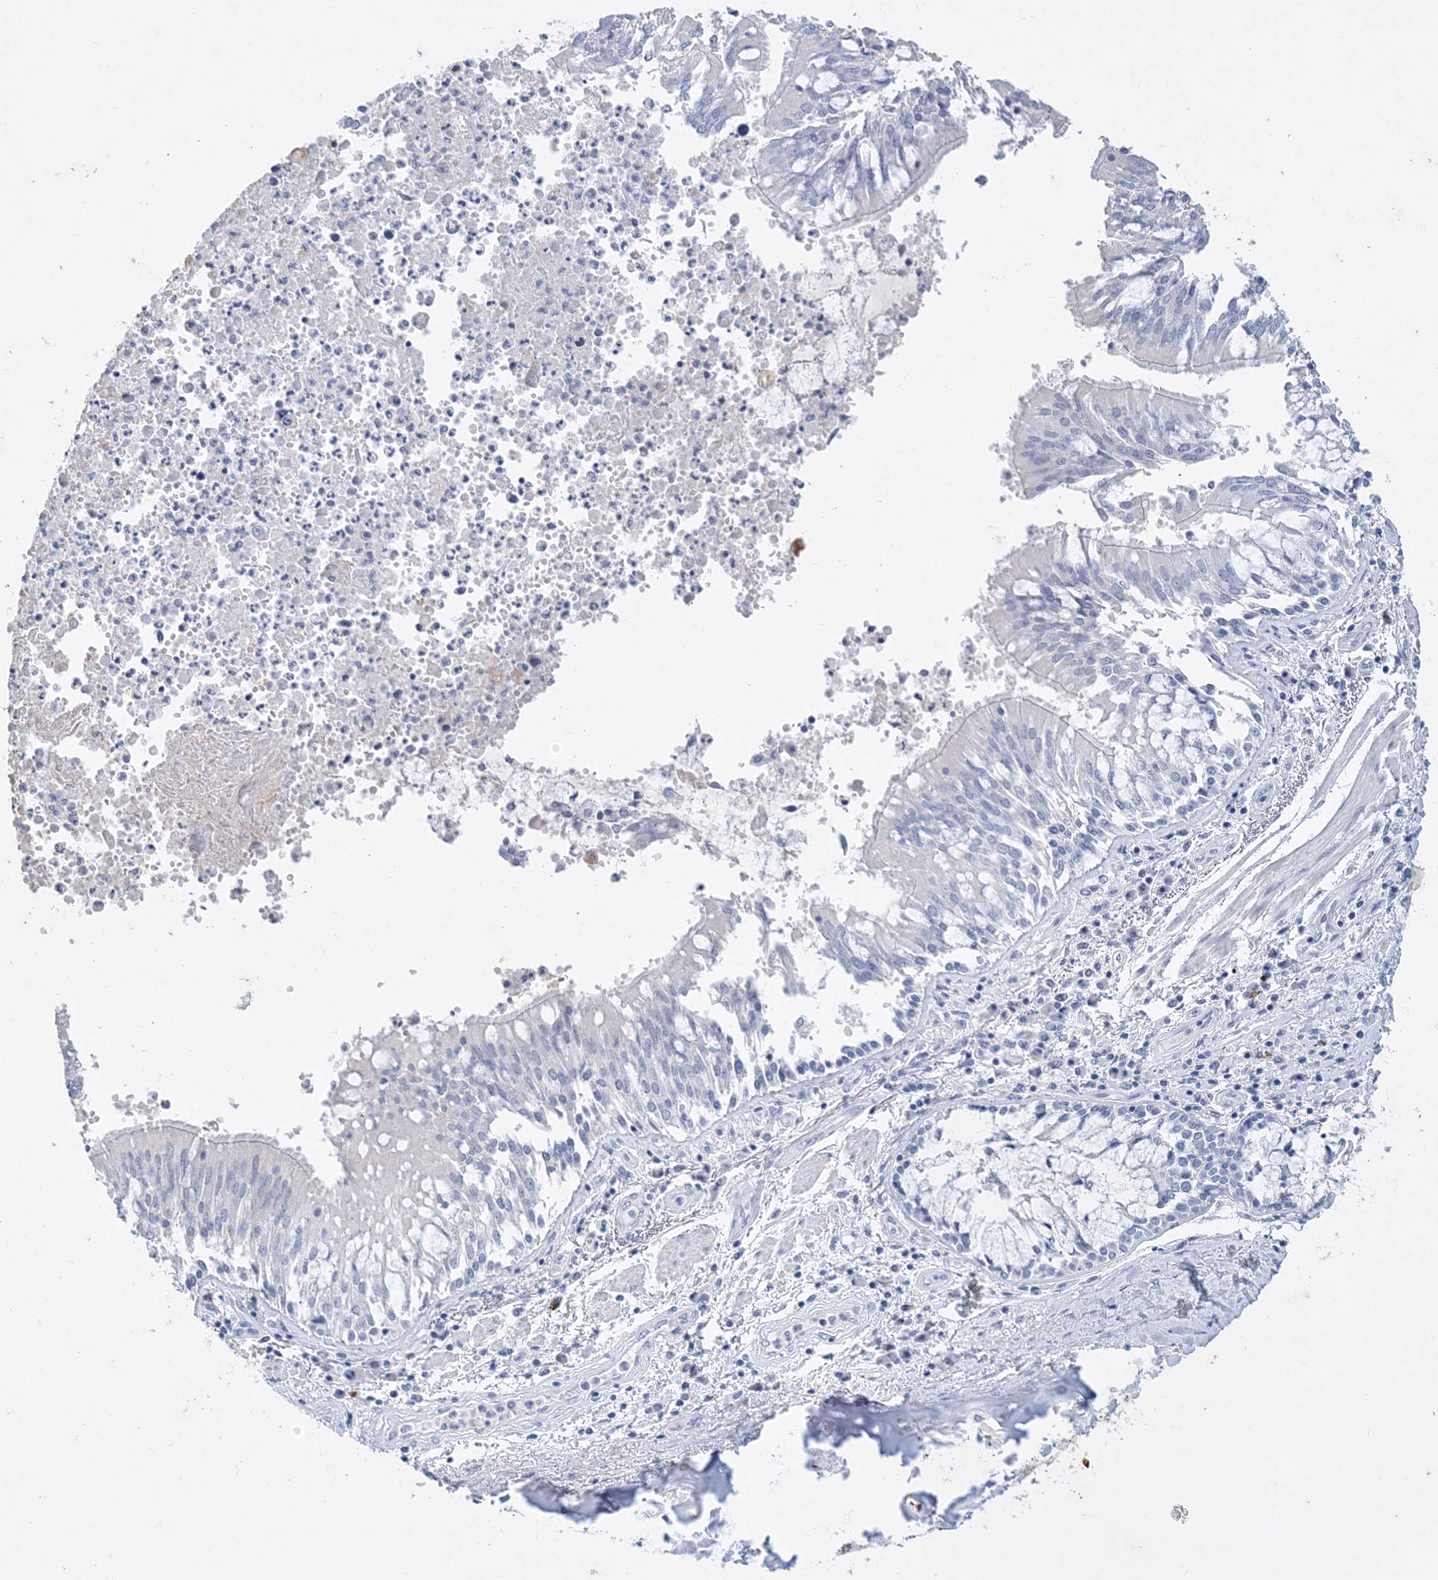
{"staining": {"intensity": "negative", "quantity": "none", "location": "none"}, "tissue": "adipose tissue", "cell_type": "Adipocytes", "image_type": "normal", "snomed": [{"axis": "morphology", "description": "Normal tissue, NOS"}, {"axis": "topography", "description": "Cartilage tissue"}, {"axis": "topography", "description": "Bronchus"}, {"axis": "topography", "description": "Lung"}, {"axis": "topography", "description": "Peripheral nerve tissue"}], "caption": "Human adipose tissue stained for a protein using IHC exhibits no staining in adipocytes.", "gene": "COPS8", "patient": {"sex": "female", "age": 49}}